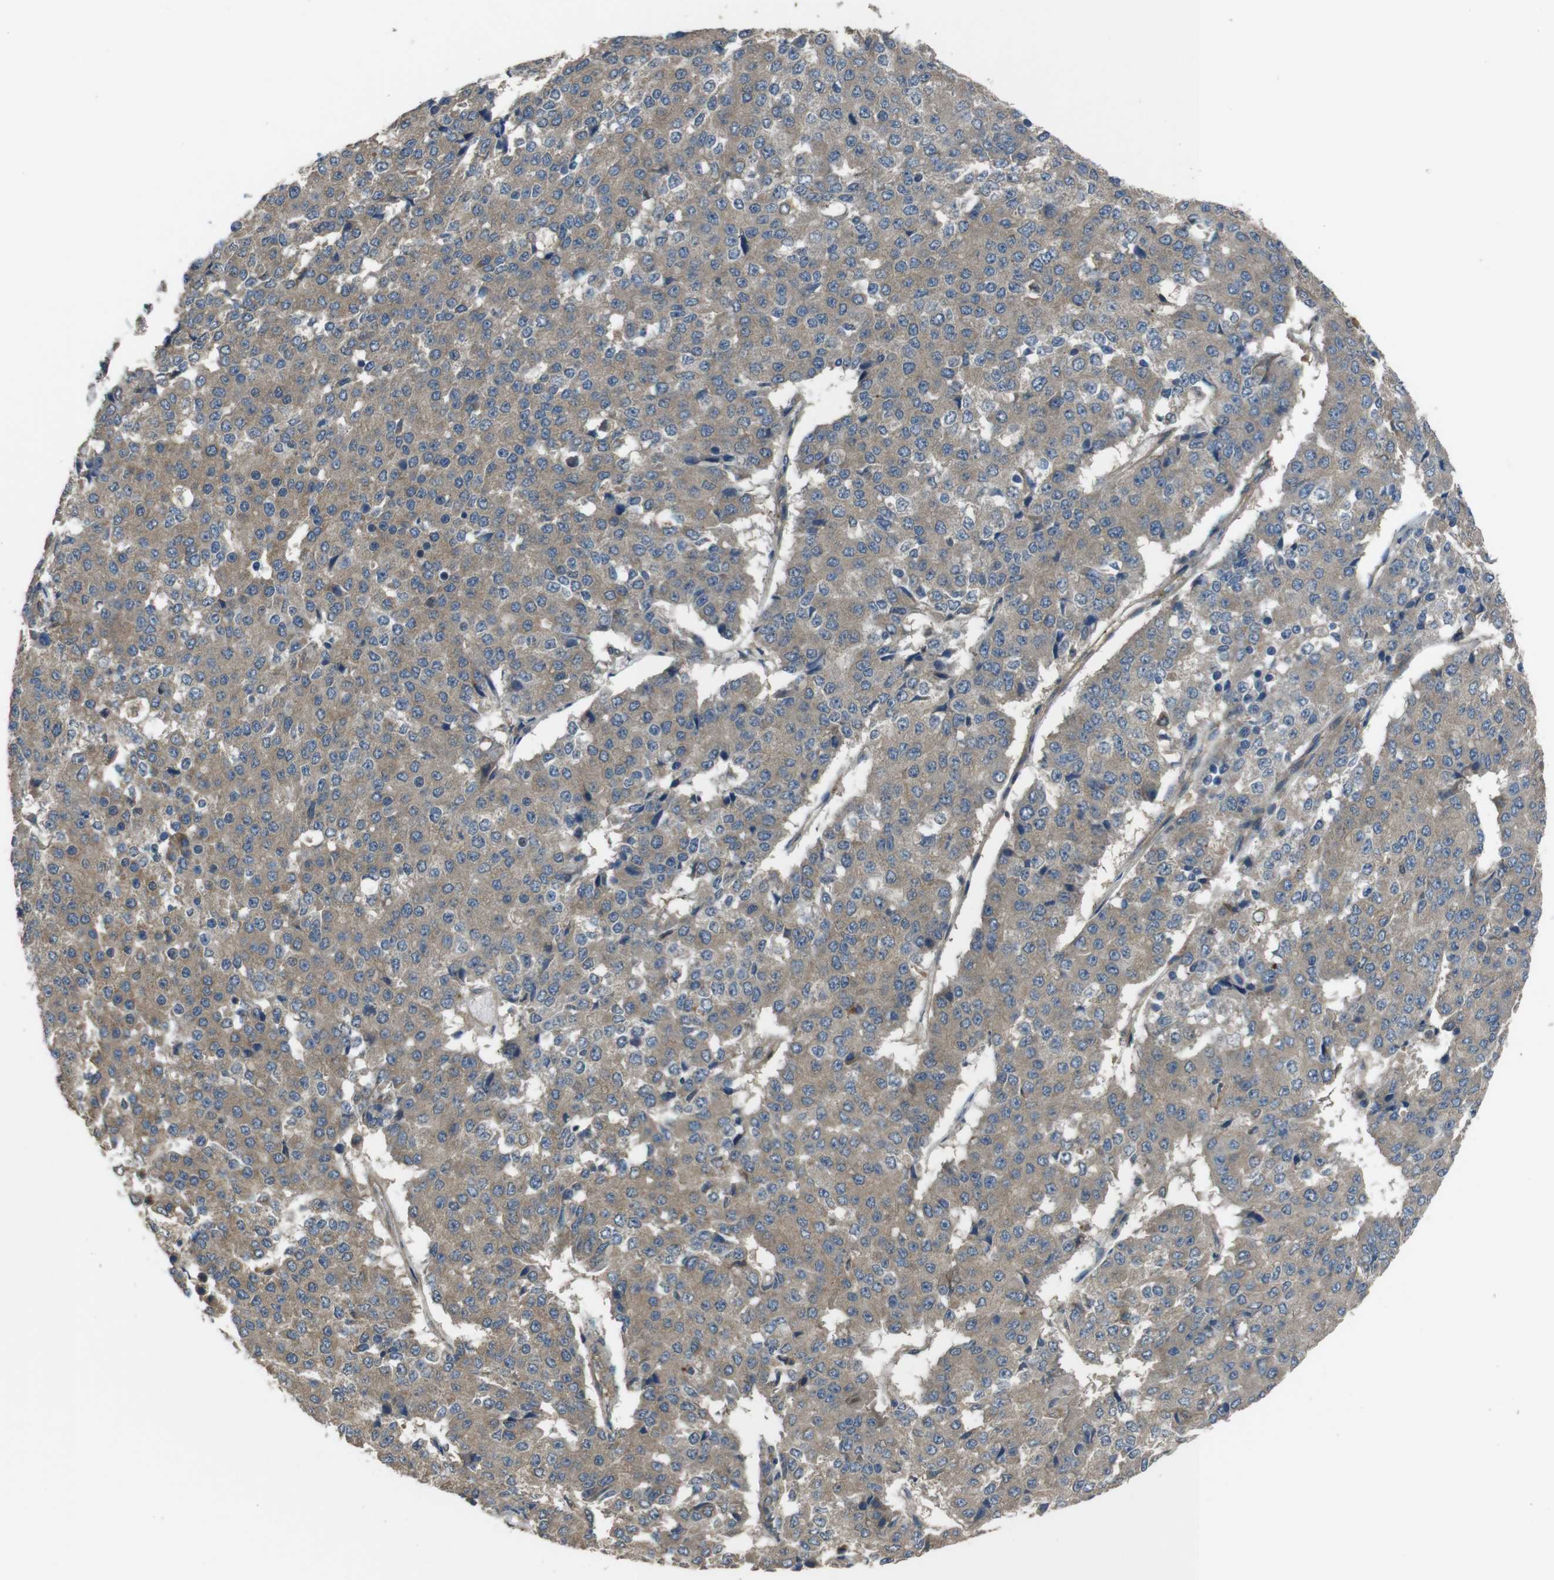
{"staining": {"intensity": "weak", "quantity": ">75%", "location": "cytoplasmic/membranous"}, "tissue": "pancreatic cancer", "cell_type": "Tumor cells", "image_type": "cancer", "snomed": [{"axis": "morphology", "description": "Adenocarcinoma, NOS"}, {"axis": "topography", "description": "Pancreas"}], "caption": "IHC (DAB) staining of adenocarcinoma (pancreatic) demonstrates weak cytoplasmic/membranous protein positivity in about >75% of tumor cells.", "gene": "FUT2", "patient": {"sex": "male", "age": 50}}